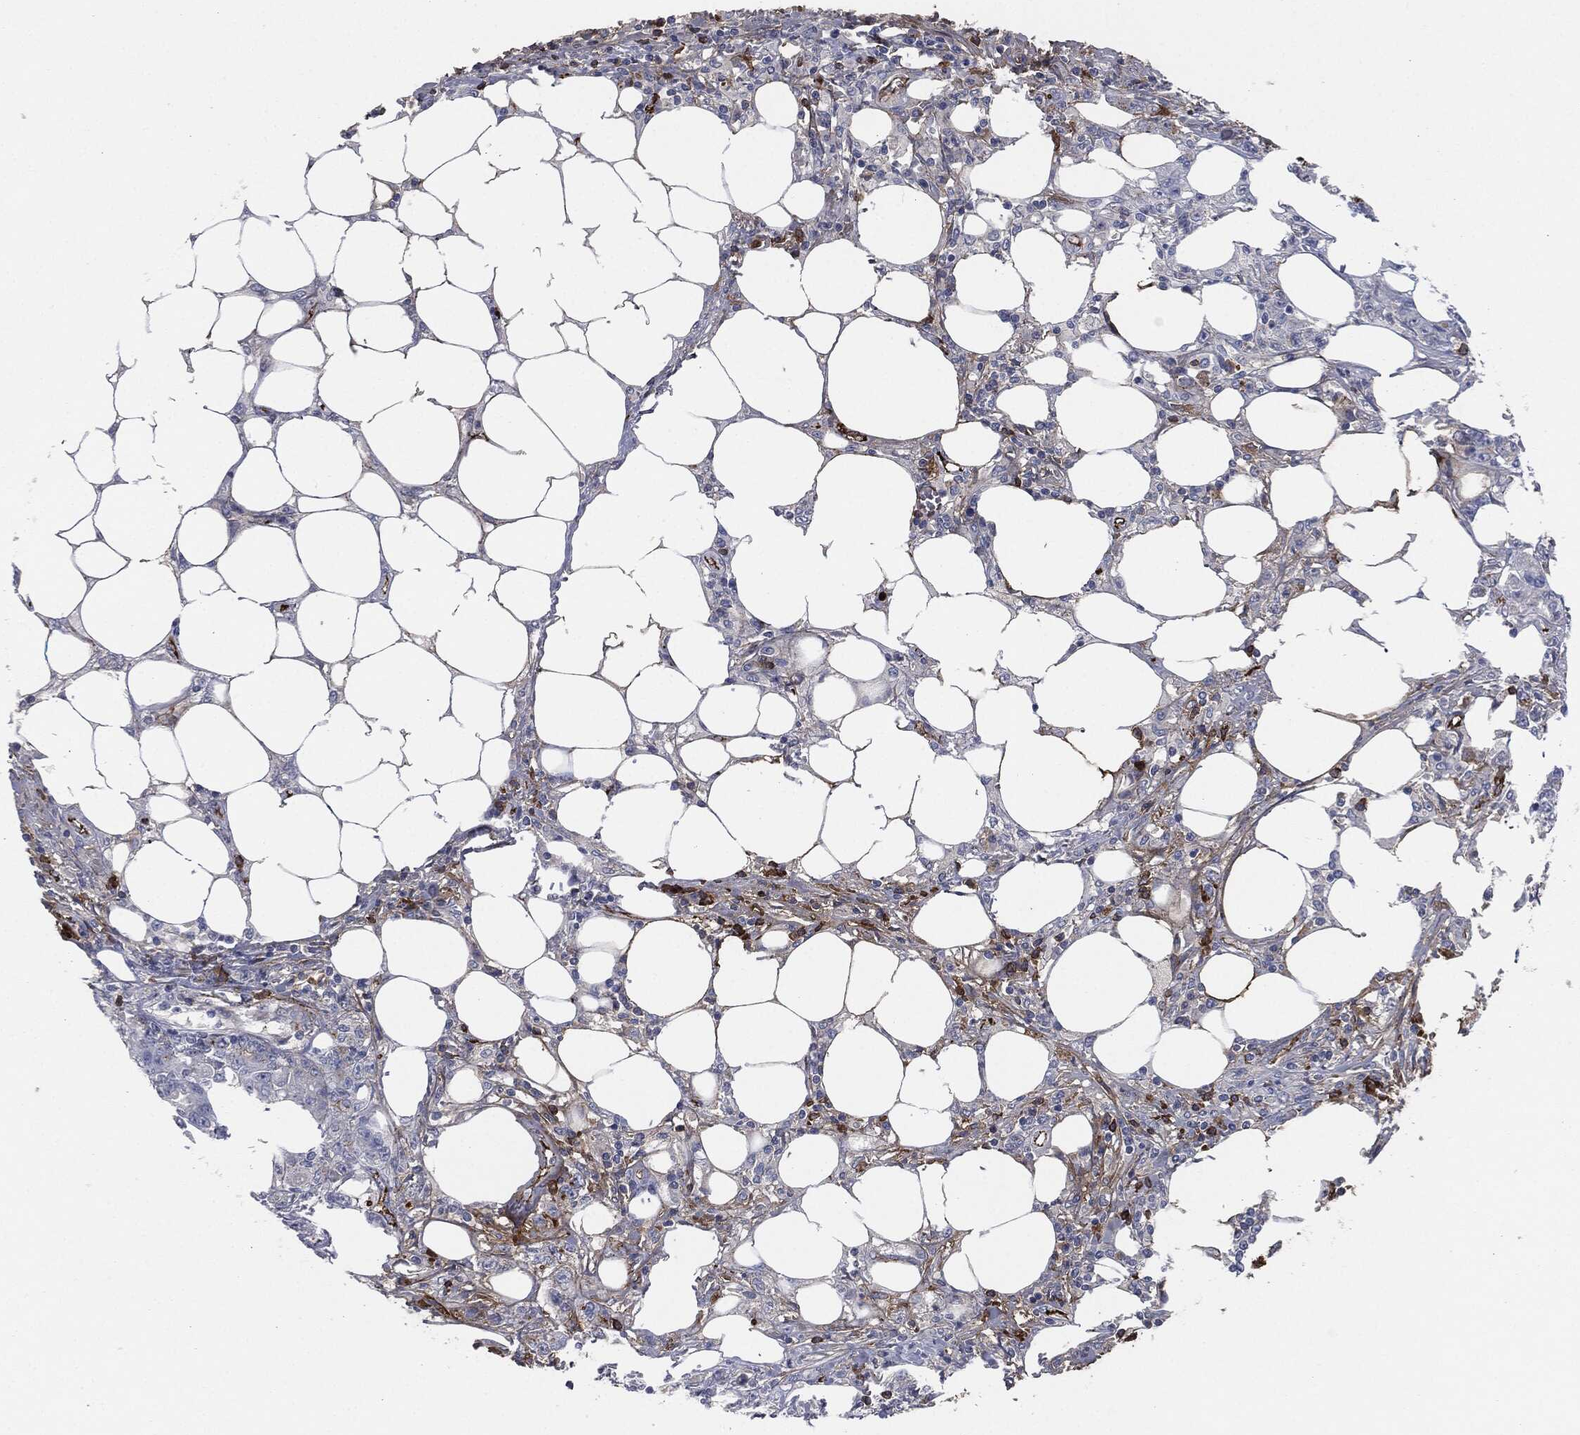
{"staining": {"intensity": "negative", "quantity": "none", "location": "none"}, "tissue": "colorectal cancer", "cell_type": "Tumor cells", "image_type": "cancer", "snomed": [{"axis": "morphology", "description": "Adenocarcinoma, NOS"}, {"axis": "topography", "description": "Colon"}], "caption": "Immunohistochemistry (IHC) histopathology image of neoplastic tissue: human colorectal cancer stained with DAB demonstrates no significant protein staining in tumor cells. The staining was performed using DAB to visualize the protein expression in brown, while the nuclei were stained in blue with hematoxylin (Magnification: 20x).", "gene": "APOB", "patient": {"sex": "female", "age": 48}}